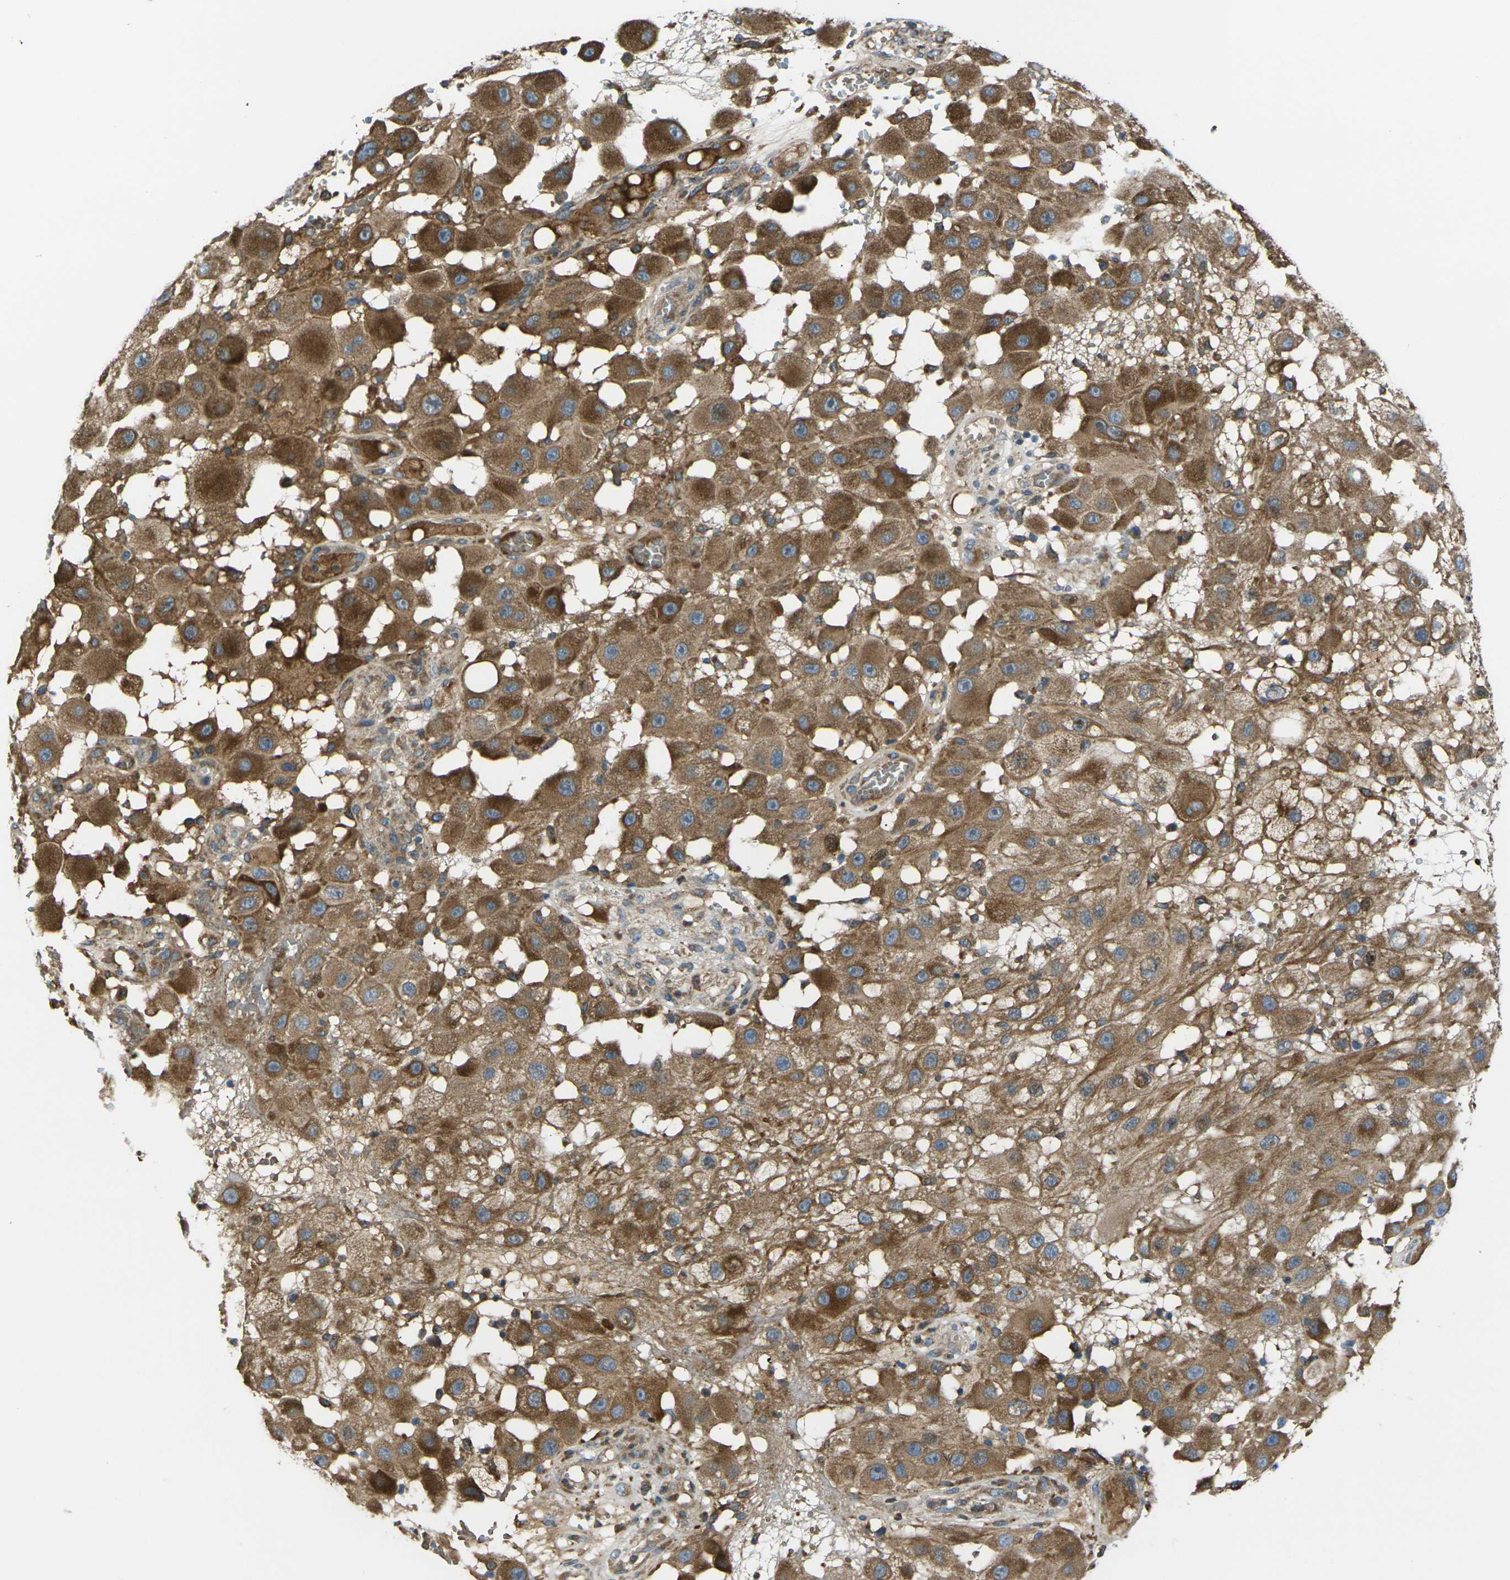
{"staining": {"intensity": "moderate", "quantity": ">75%", "location": "cytoplasmic/membranous"}, "tissue": "melanoma", "cell_type": "Tumor cells", "image_type": "cancer", "snomed": [{"axis": "morphology", "description": "Malignant melanoma, NOS"}, {"axis": "topography", "description": "Skin"}], "caption": "Approximately >75% of tumor cells in human malignant melanoma demonstrate moderate cytoplasmic/membranous protein positivity as visualized by brown immunohistochemical staining.", "gene": "FZD1", "patient": {"sex": "female", "age": 81}}